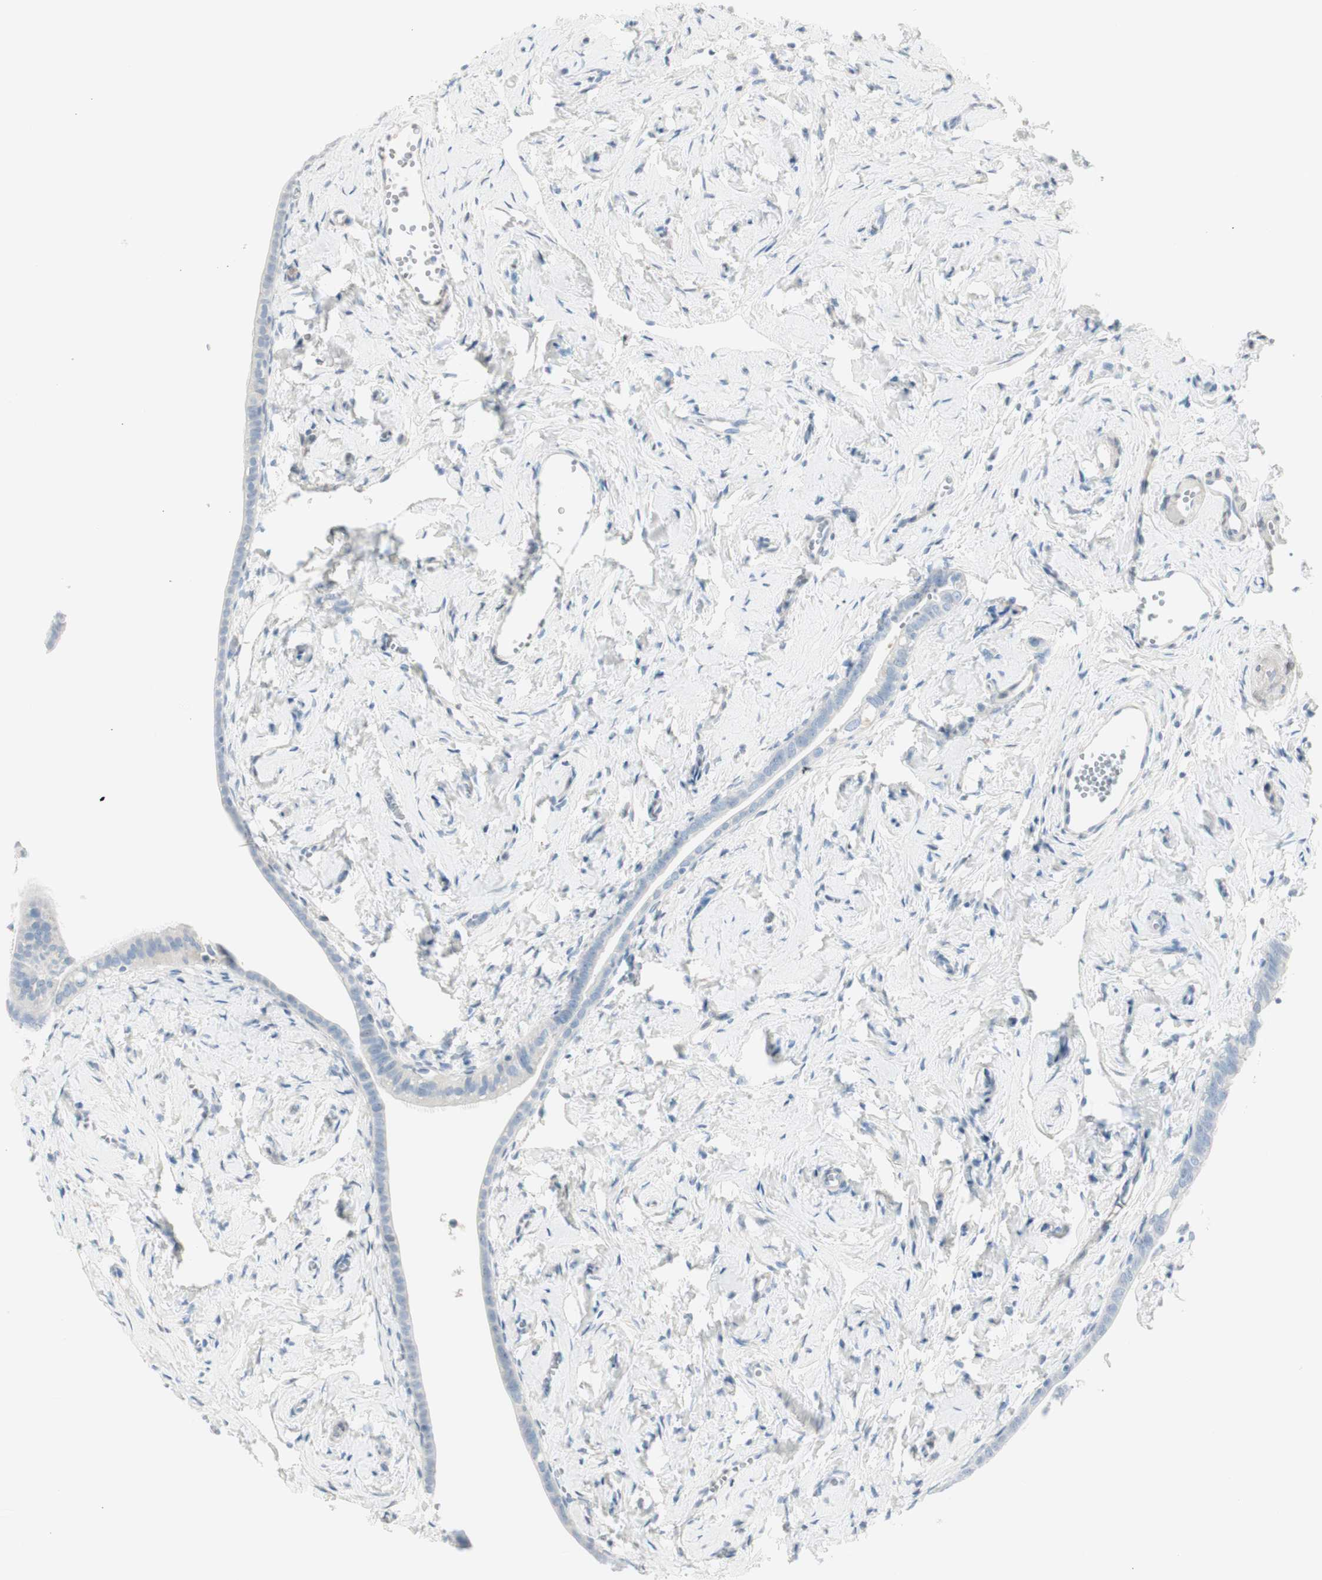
{"staining": {"intensity": "negative", "quantity": "none", "location": "none"}, "tissue": "fallopian tube", "cell_type": "Glandular cells", "image_type": "normal", "snomed": [{"axis": "morphology", "description": "Normal tissue, NOS"}, {"axis": "topography", "description": "Fallopian tube"}], "caption": "This is a image of IHC staining of unremarkable fallopian tube, which shows no expression in glandular cells.", "gene": "CDHR5", "patient": {"sex": "female", "age": 71}}